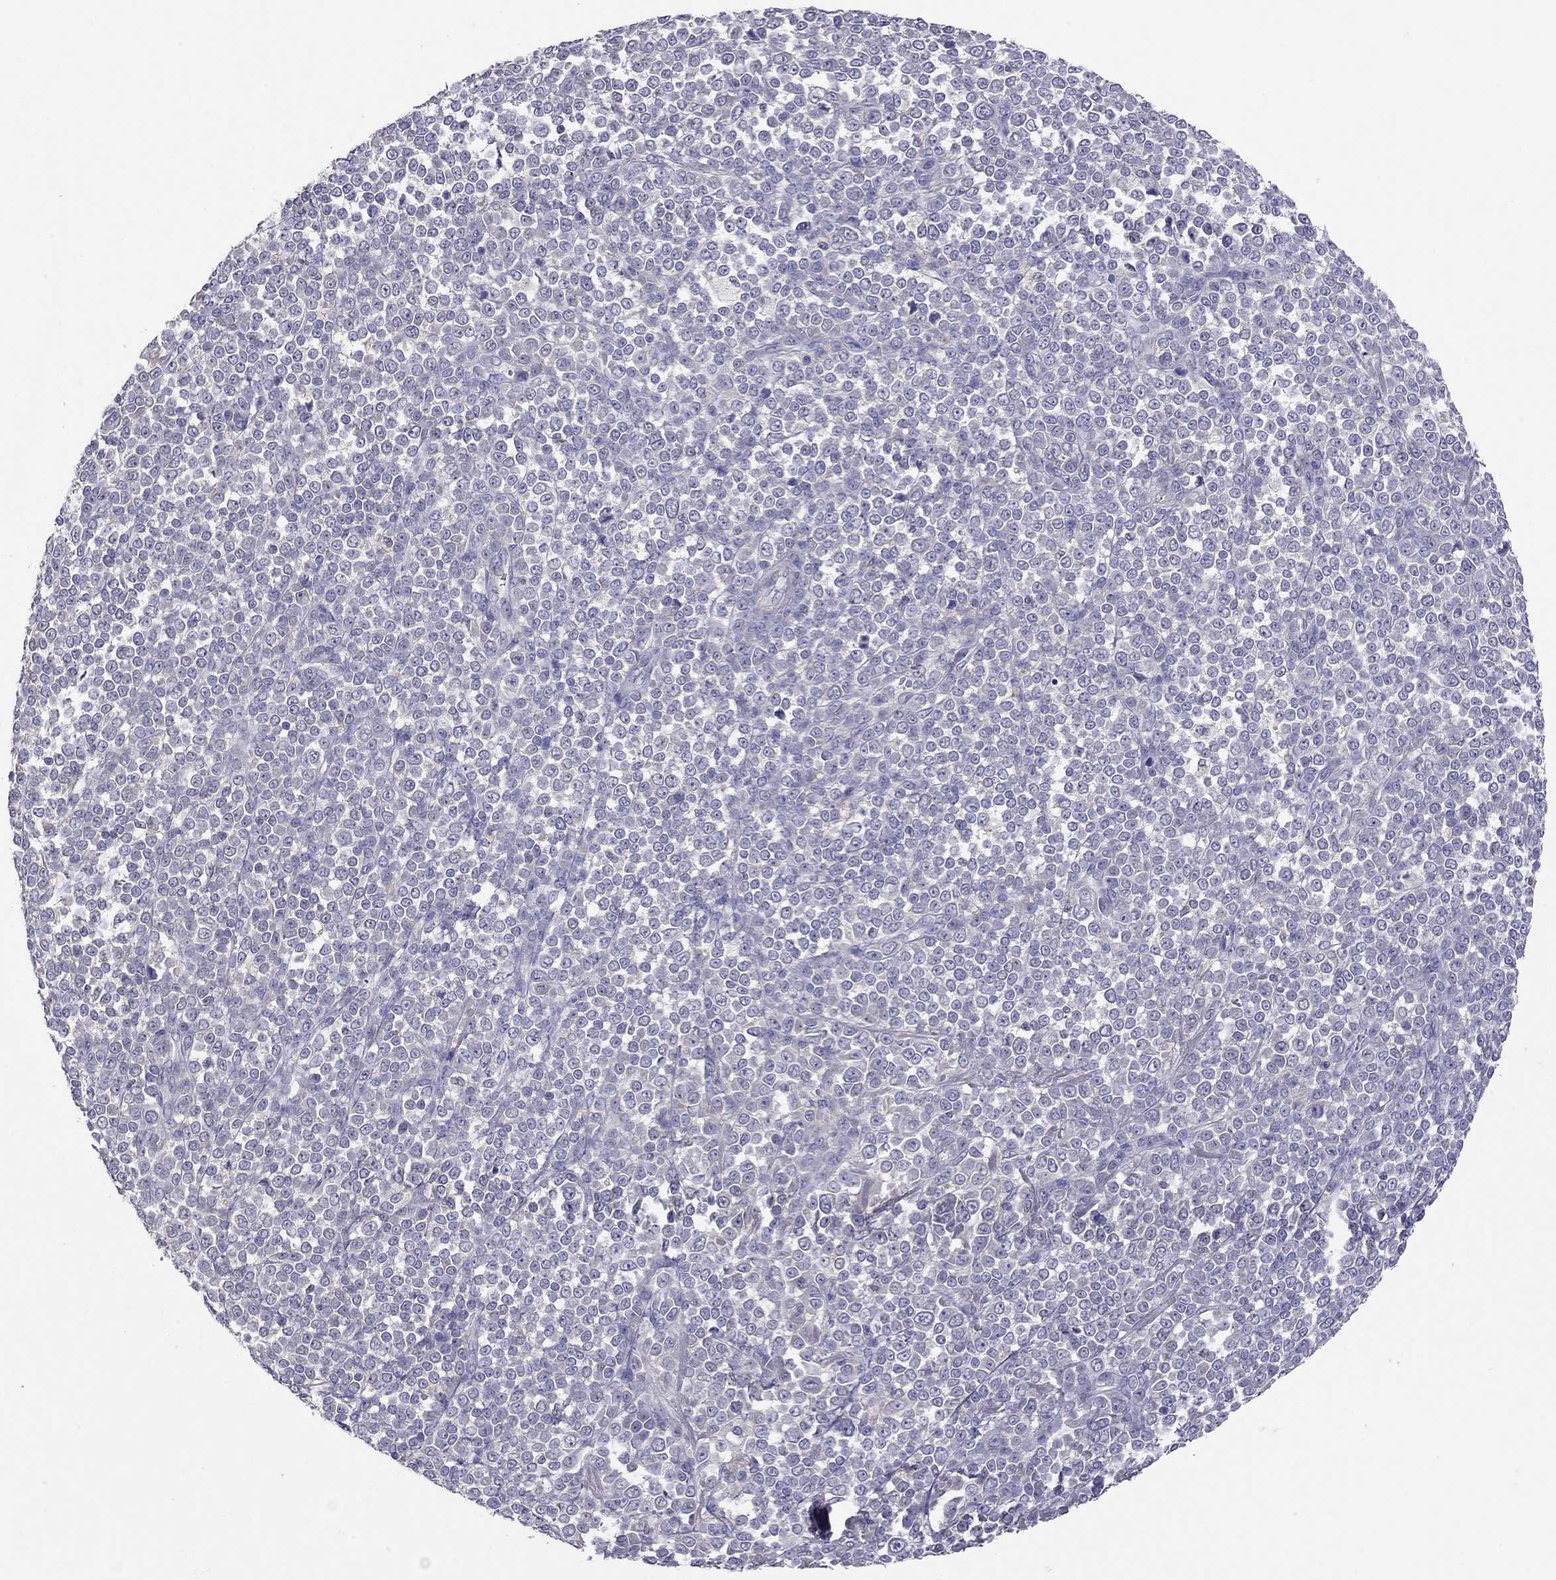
{"staining": {"intensity": "negative", "quantity": "none", "location": "none"}, "tissue": "melanoma", "cell_type": "Tumor cells", "image_type": "cancer", "snomed": [{"axis": "morphology", "description": "Malignant melanoma, NOS"}, {"axis": "topography", "description": "Skin"}], "caption": "Melanoma was stained to show a protein in brown. There is no significant positivity in tumor cells.", "gene": "RTP5", "patient": {"sex": "female", "age": 95}}